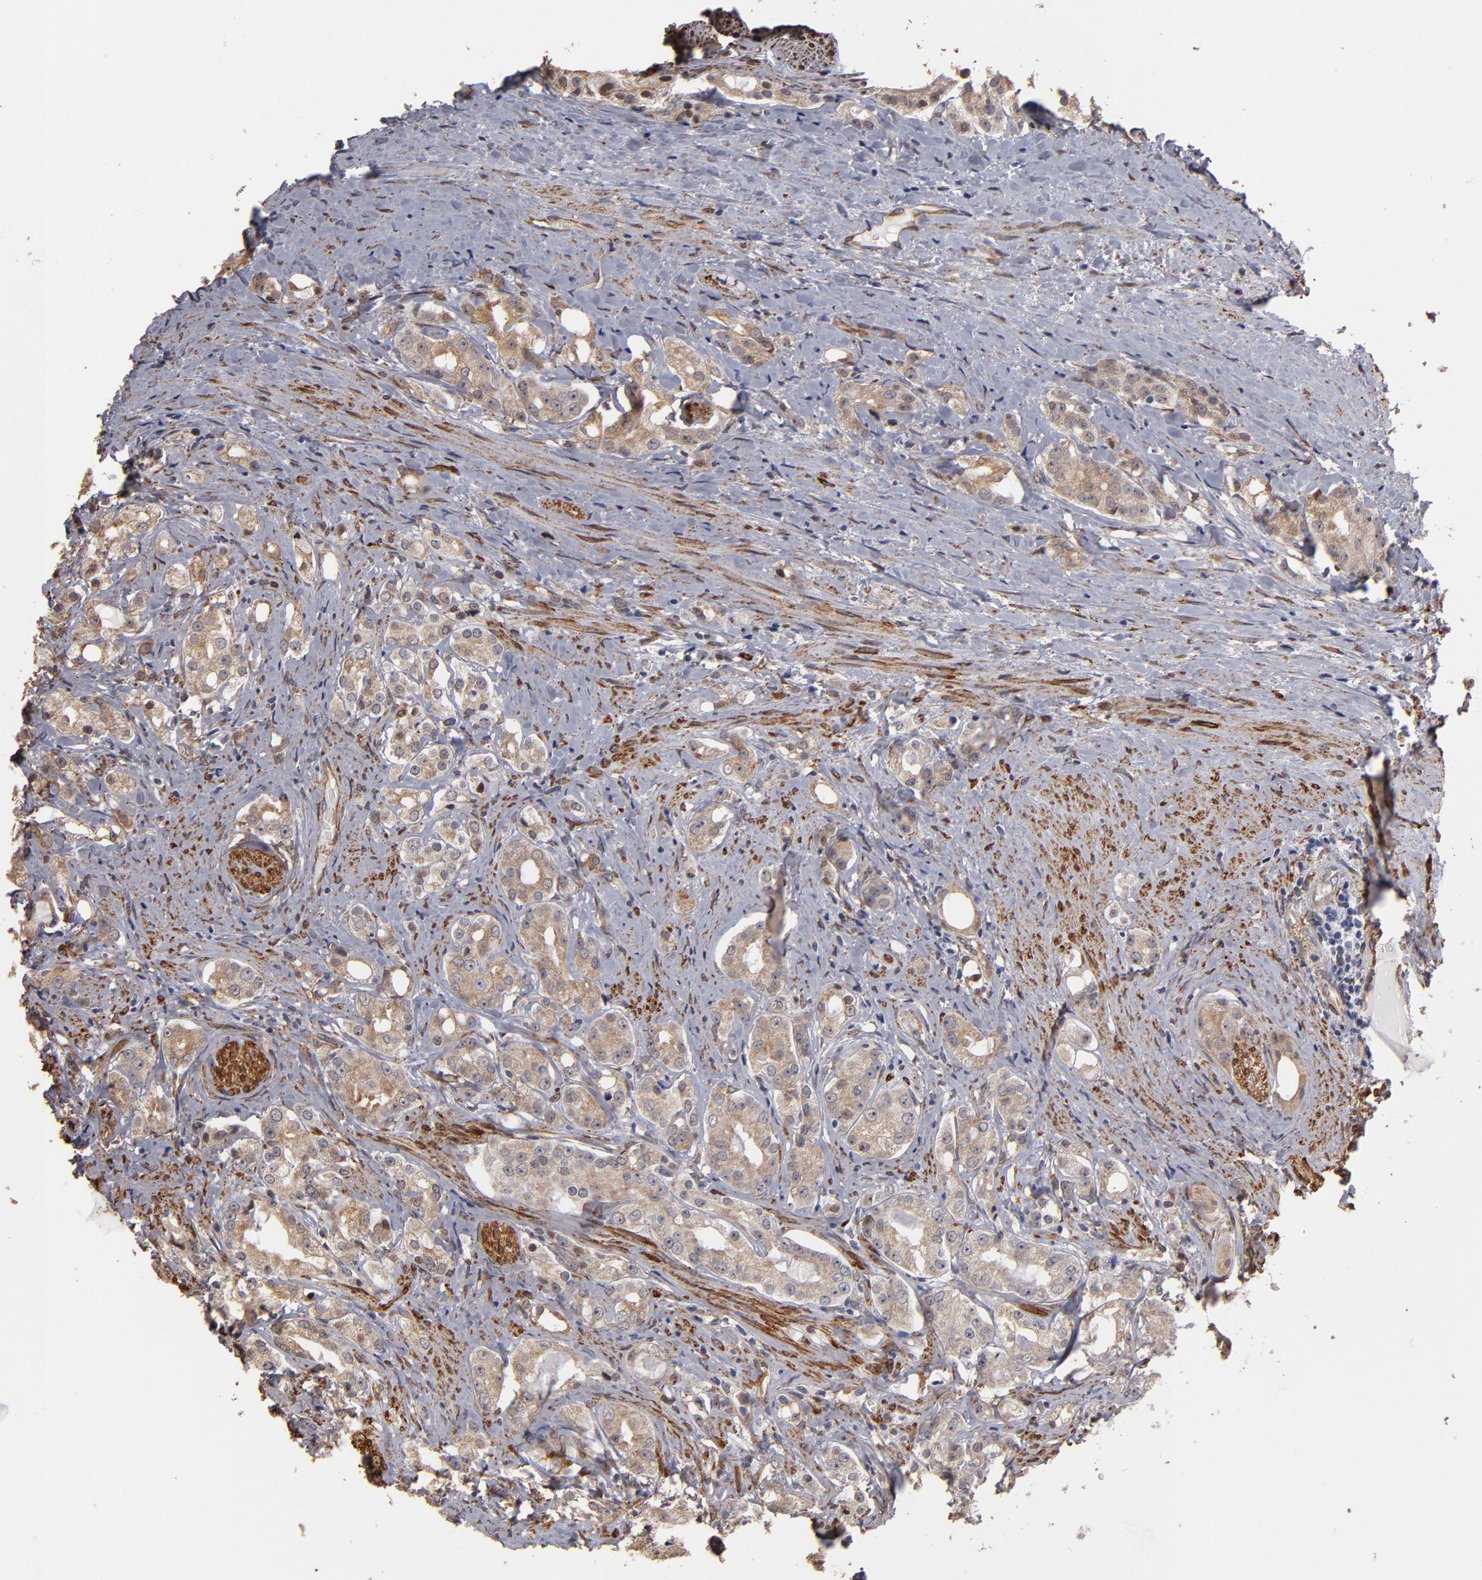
{"staining": {"intensity": "weak", "quantity": ">75%", "location": "cytoplasmic/membranous,nuclear"}, "tissue": "prostate cancer", "cell_type": "Tumor cells", "image_type": "cancer", "snomed": [{"axis": "morphology", "description": "Adenocarcinoma, High grade"}, {"axis": "topography", "description": "Prostate"}], "caption": "This photomicrograph demonstrates immunohistochemistry (IHC) staining of human prostate cancer (adenocarcinoma (high-grade)), with low weak cytoplasmic/membranous and nuclear positivity in about >75% of tumor cells.", "gene": "PGRMC1", "patient": {"sex": "male", "age": 68}}